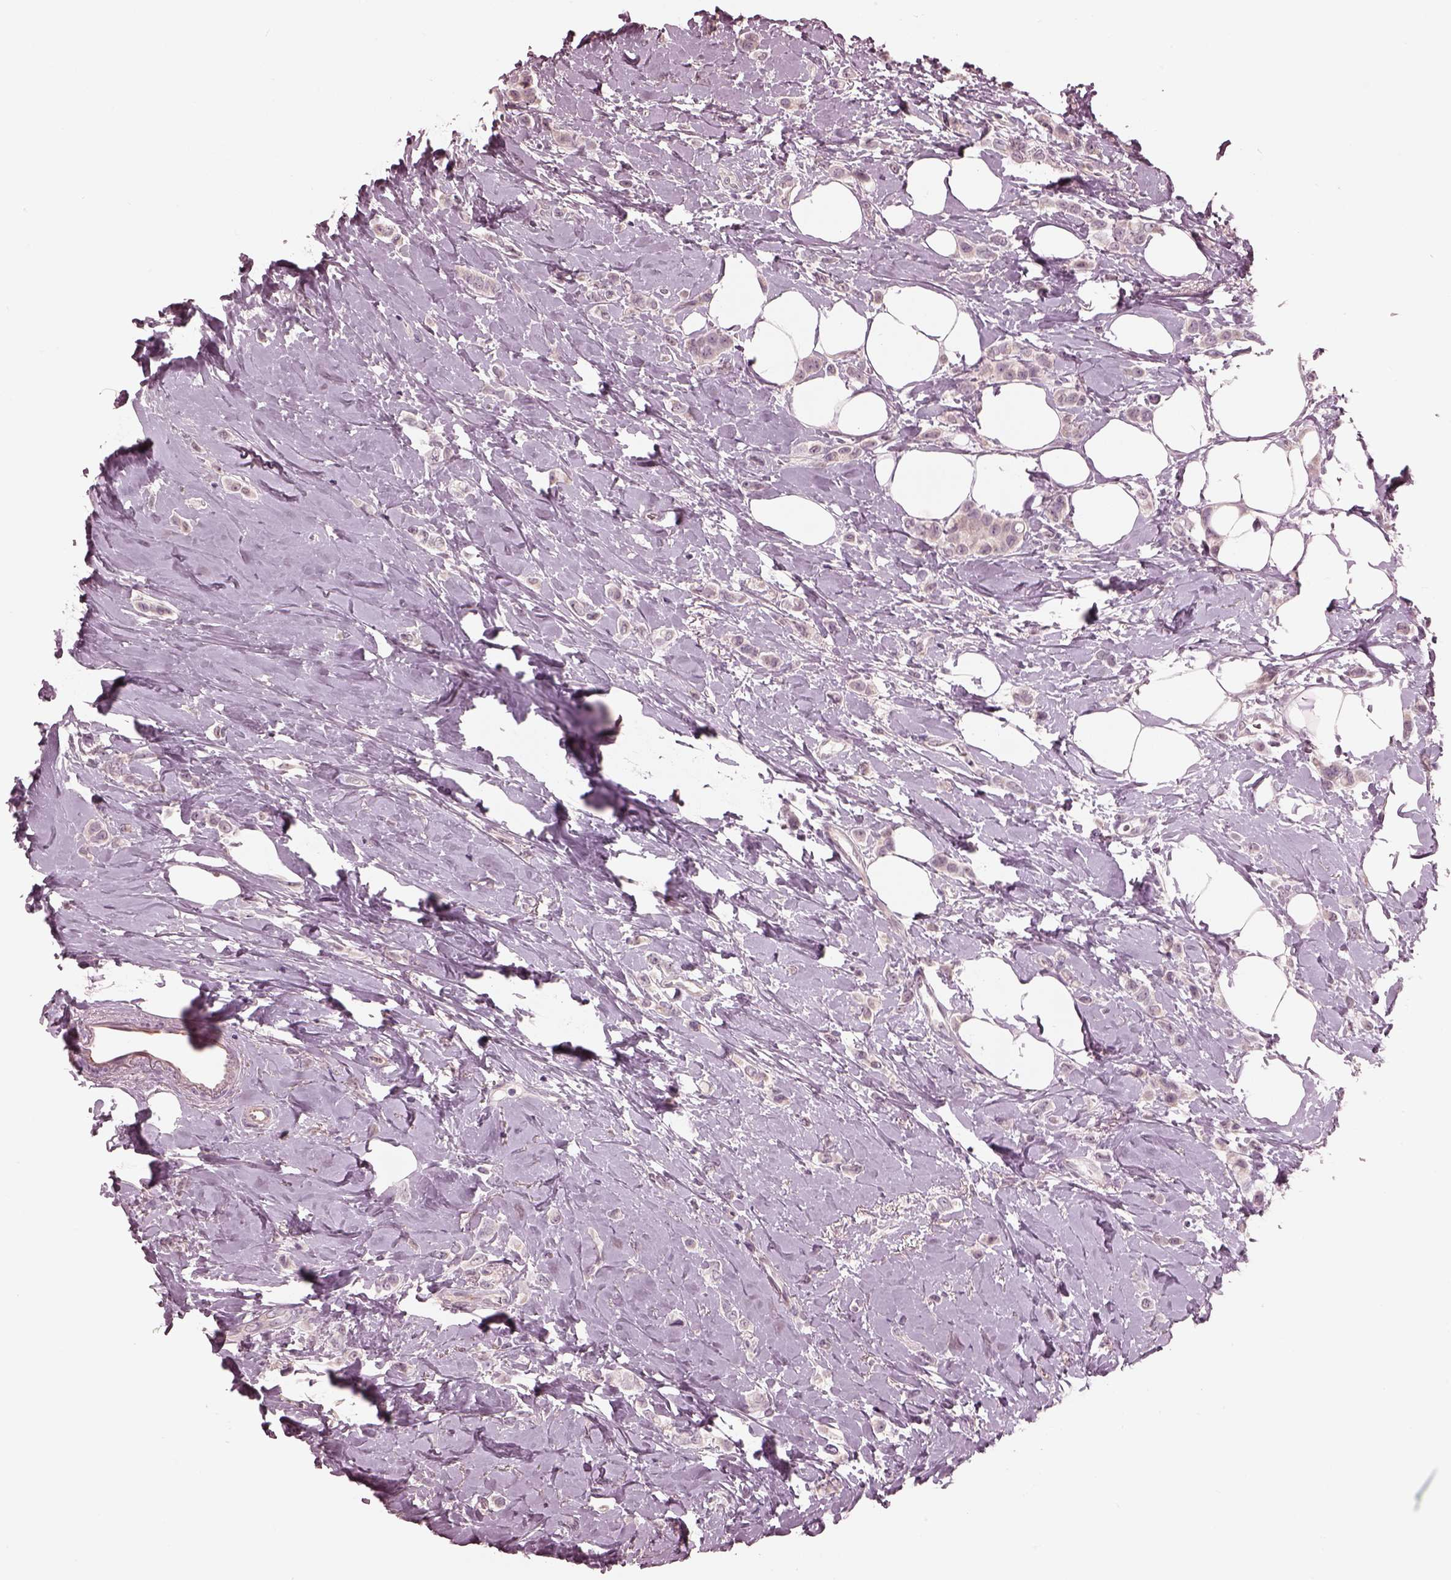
{"staining": {"intensity": "negative", "quantity": "none", "location": "none"}, "tissue": "breast cancer", "cell_type": "Tumor cells", "image_type": "cancer", "snomed": [{"axis": "morphology", "description": "Lobular carcinoma"}, {"axis": "topography", "description": "Breast"}], "caption": "Immunohistochemistry photomicrograph of breast cancer (lobular carcinoma) stained for a protein (brown), which reveals no positivity in tumor cells.", "gene": "IQCG", "patient": {"sex": "female", "age": 66}}